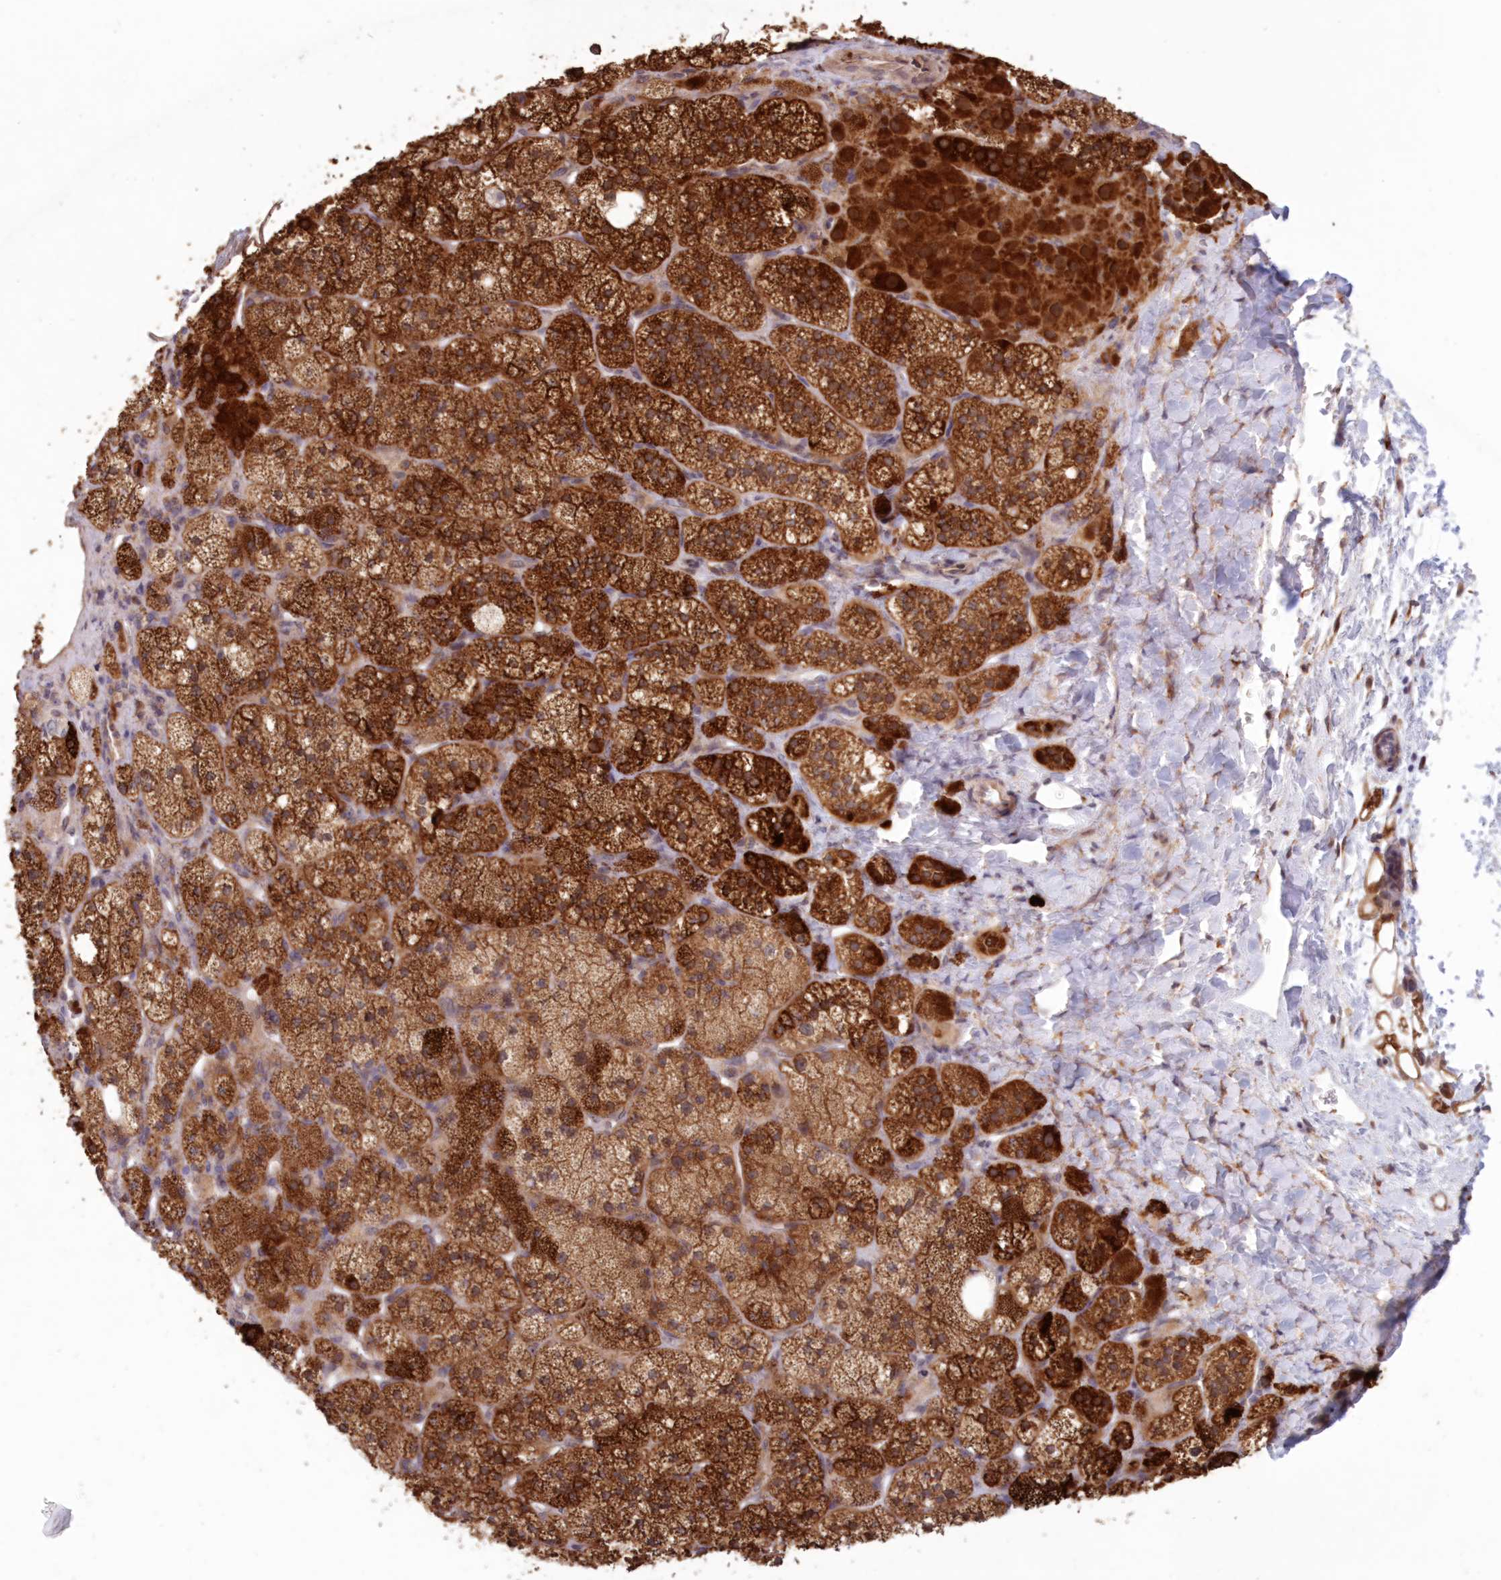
{"staining": {"intensity": "strong", "quantity": ">75%", "location": "cytoplasmic/membranous"}, "tissue": "adrenal gland", "cell_type": "Glandular cells", "image_type": "normal", "snomed": [{"axis": "morphology", "description": "Normal tissue, NOS"}, {"axis": "topography", "description": "Adrenal gland"}], "caption": "Brown immunohistochemical staining in normal human adrenal gland reveals strong cytoplasmic/membranous staining in about >75% of glandular cells. The staining is performed using DAB brown chromogen to label protein expression. The nuclei are counter-stained blue using hematoxylin.", "gene": "PCYOX1L", "patient": {"sex": "male", "age": 61}}